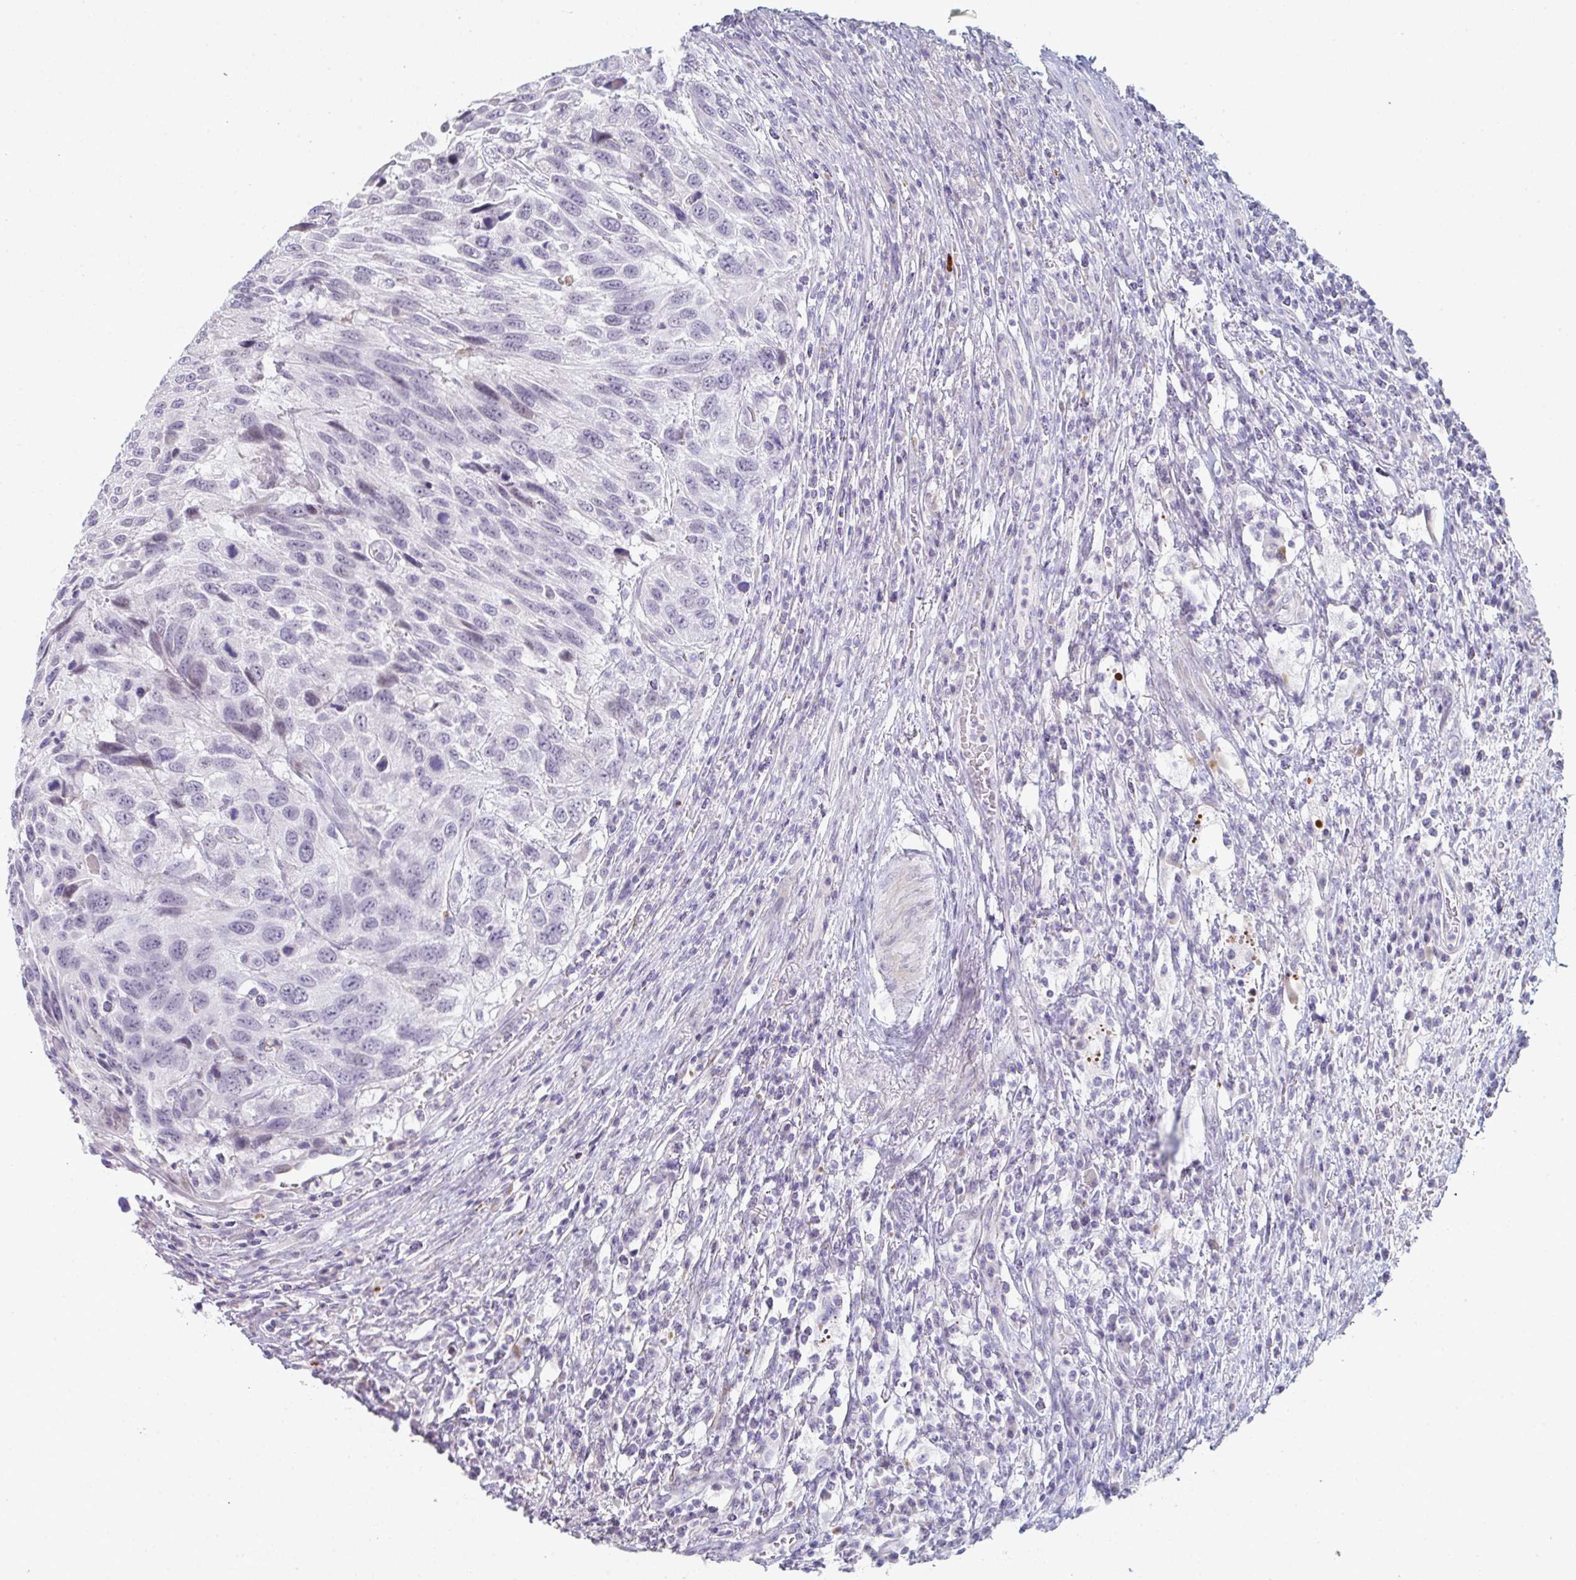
{"staining": {"intensity": "negative", "quantity": "none", "location": "none"}, "tissue": "urothelial cancer", "cell_type": "Tumor cells", "image_type": "cancer", "snomed": [{"axis": "morphology", "description": "Urothelial carcinoma, High grade"}, {"axis": "topography", "description": "Urinary bladder"}], "caption": "A high-resolution micrograph shows immunohistochemistry (IHC) staining of high-grade urothelial carcinoma, which reveals no significant expression in tumor cells.", "gene": "A1CF", "patient": {"sex": "female", "age": 70}}